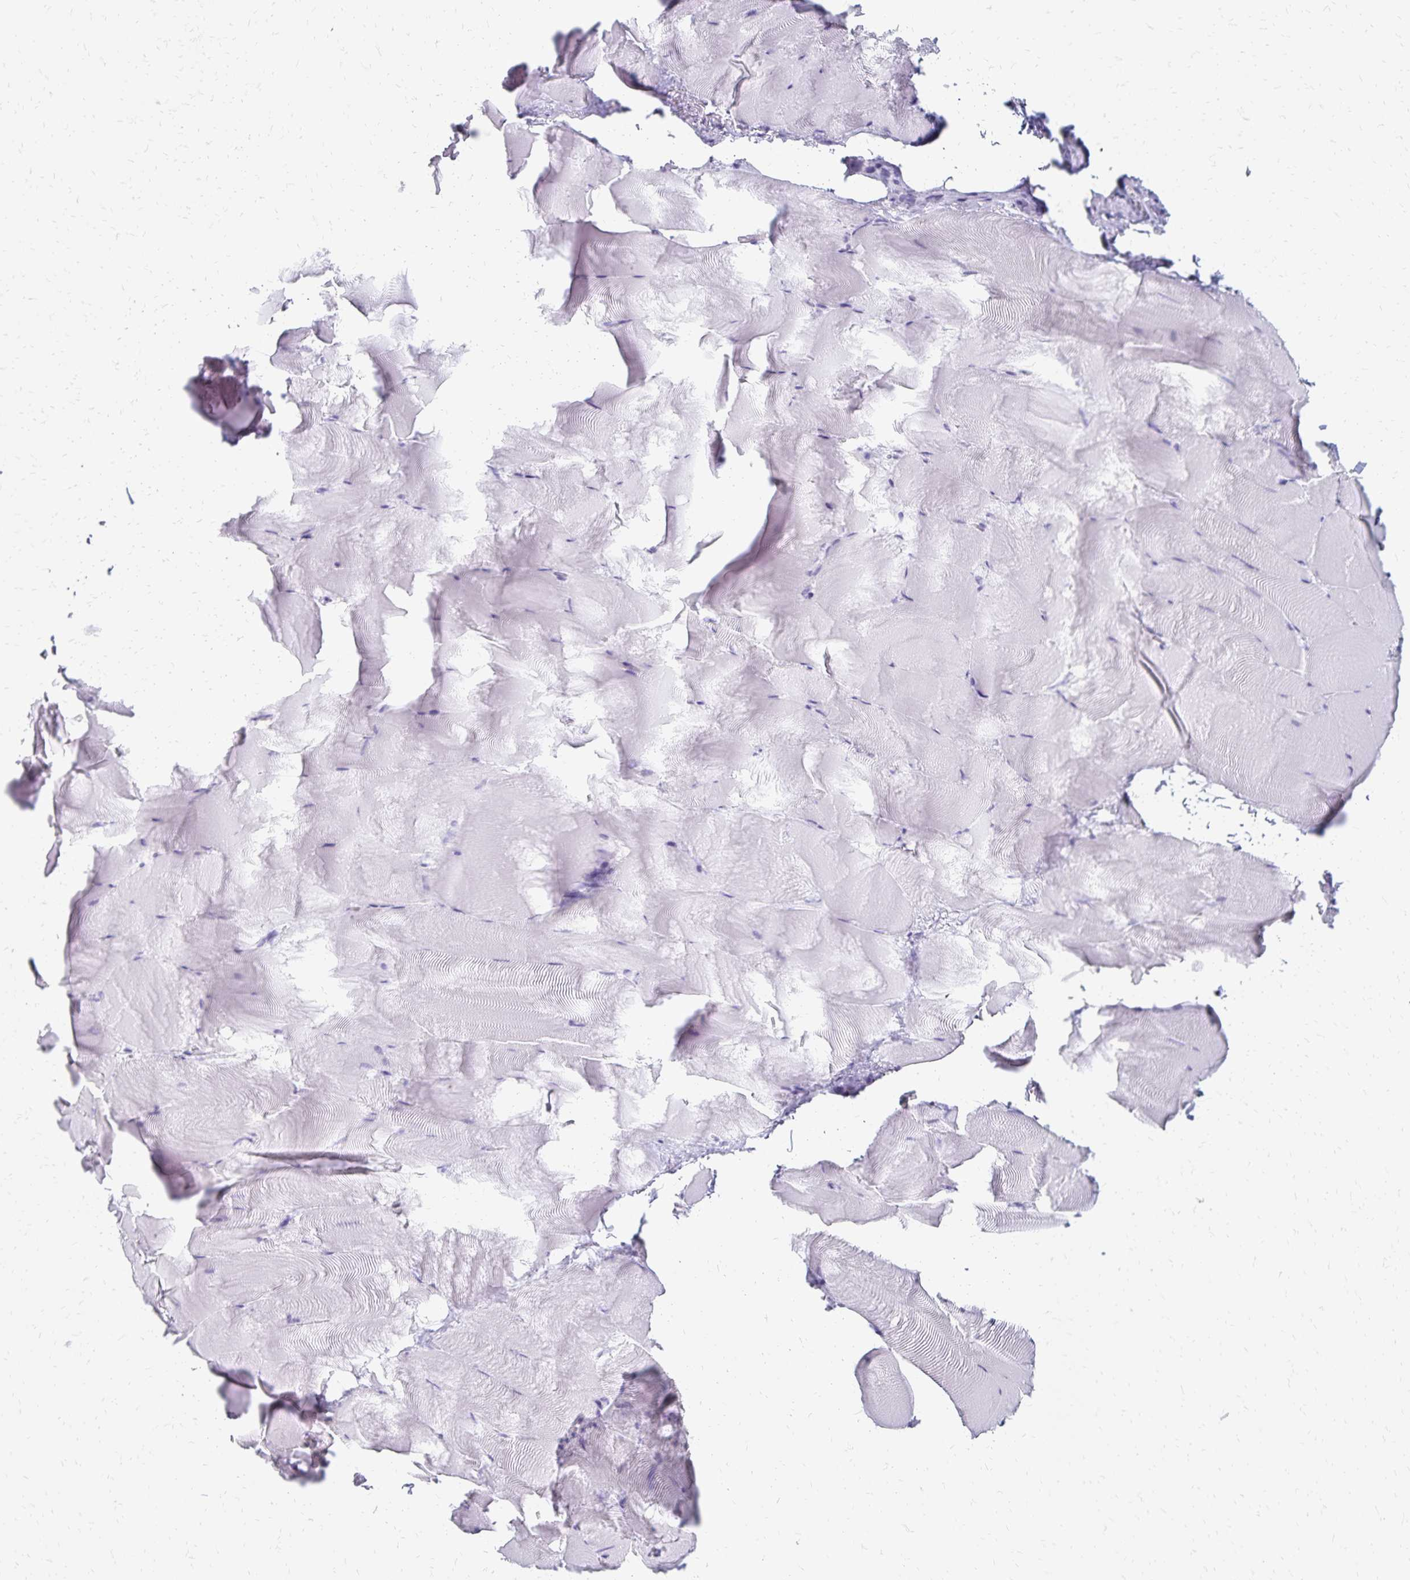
{"staining": {"intensity": "negative", "quantity": "none", "location": "none"}, "tissue": "skeletal muscle", "cell_type": "Myocytes", "image_type": "normal", "snomed": [{"axis": "morphology", "description": "Normal tissue, NOS"}, {"axis": "topography", "description": "Skeletal muscle"}], "caption": "Myocytes are negative for protein expression in unremarkable human skeletal muscle. (DAB (3,3'-diaminobenzidine) IHC, high magnification).", "gene": "GIP", "patient": {"sex": "female", "age": 64}}